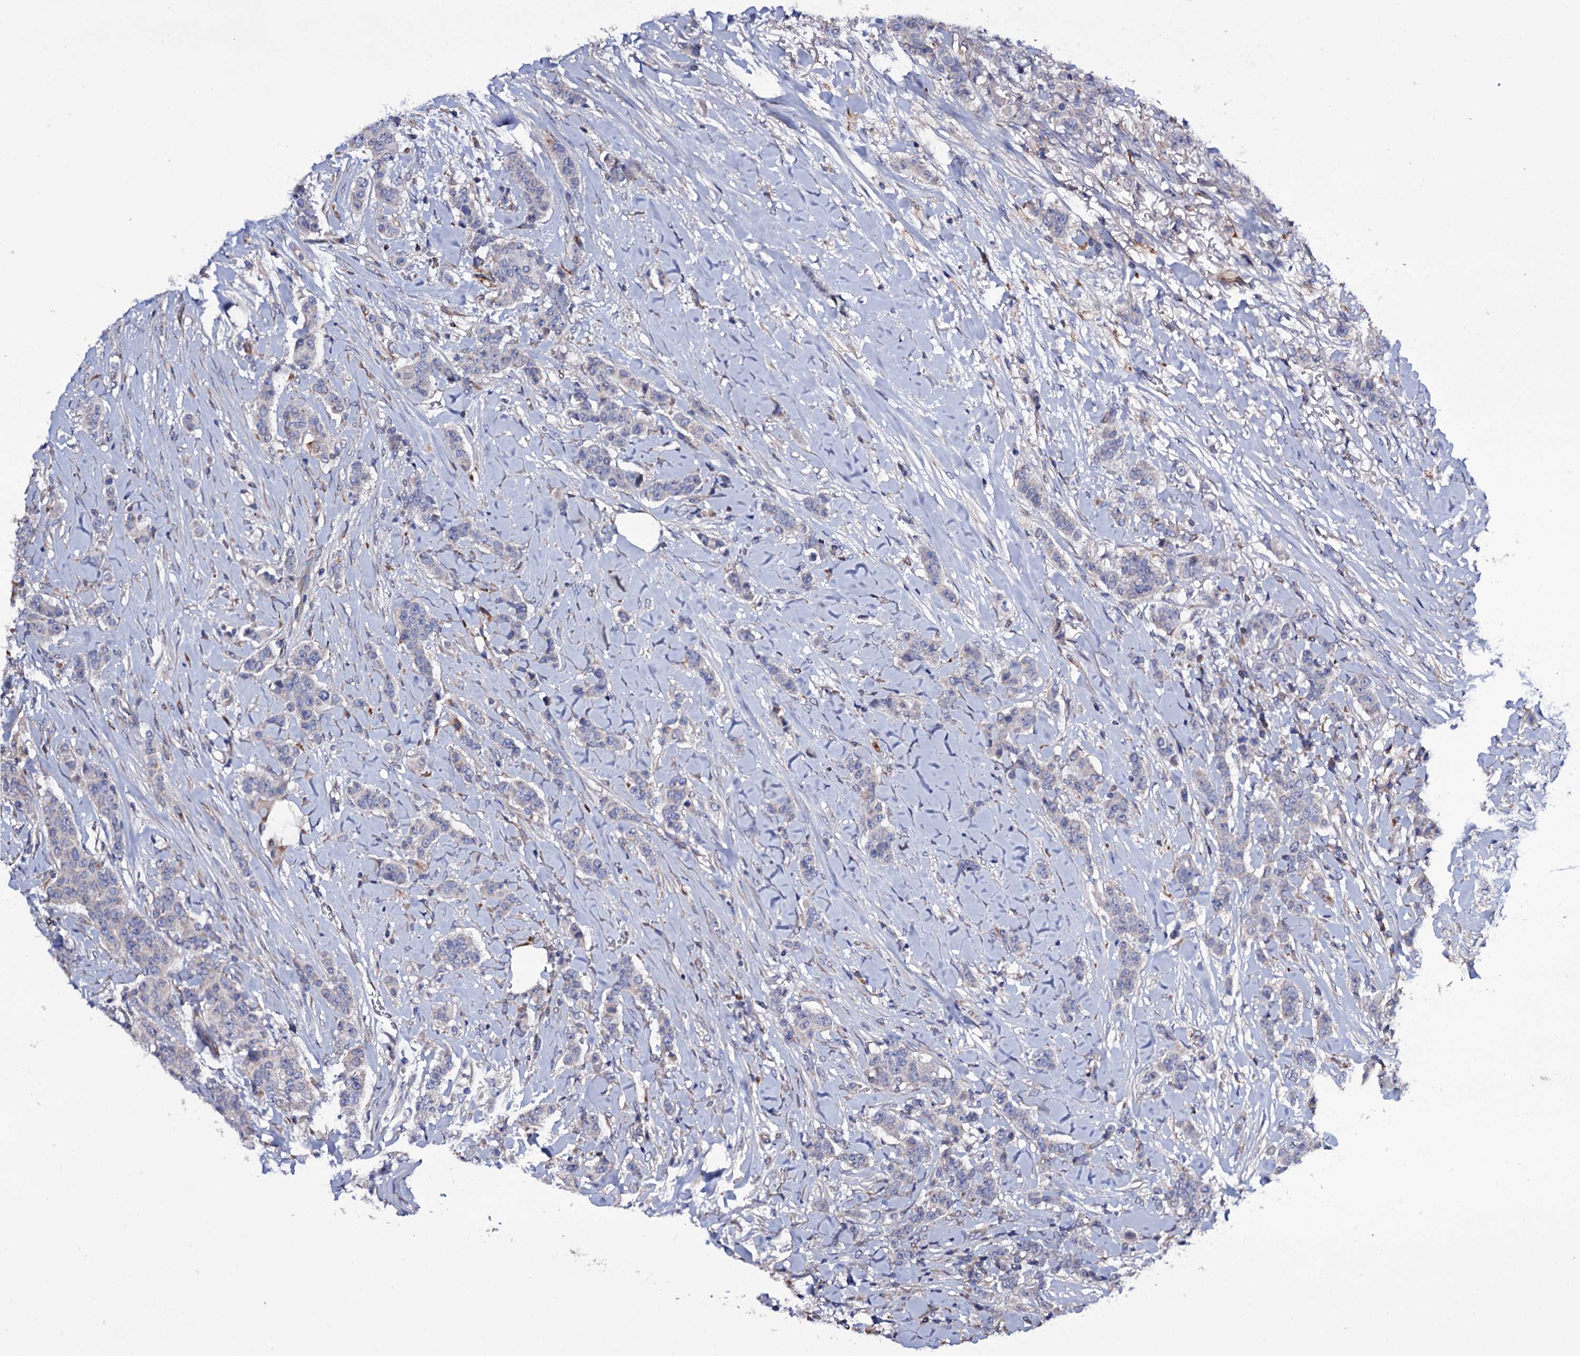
{"staining": {"intensity": "negative", "quantity": "none", "location": "none"}, "tissue": "breast cancer", "cell_type": "Tumor cells", "image_type": "cancer", "snomed": [{"axis": "morphology", "description": "Duct carcinoma"}, {"axis": "topography", "description": "Breast"}], "caption": "Tumor cells show no significant expression in breast invasive ductal carcinoma.", "gene": "BCL2L14", "patient": {"sex": "female", "age": 40}}